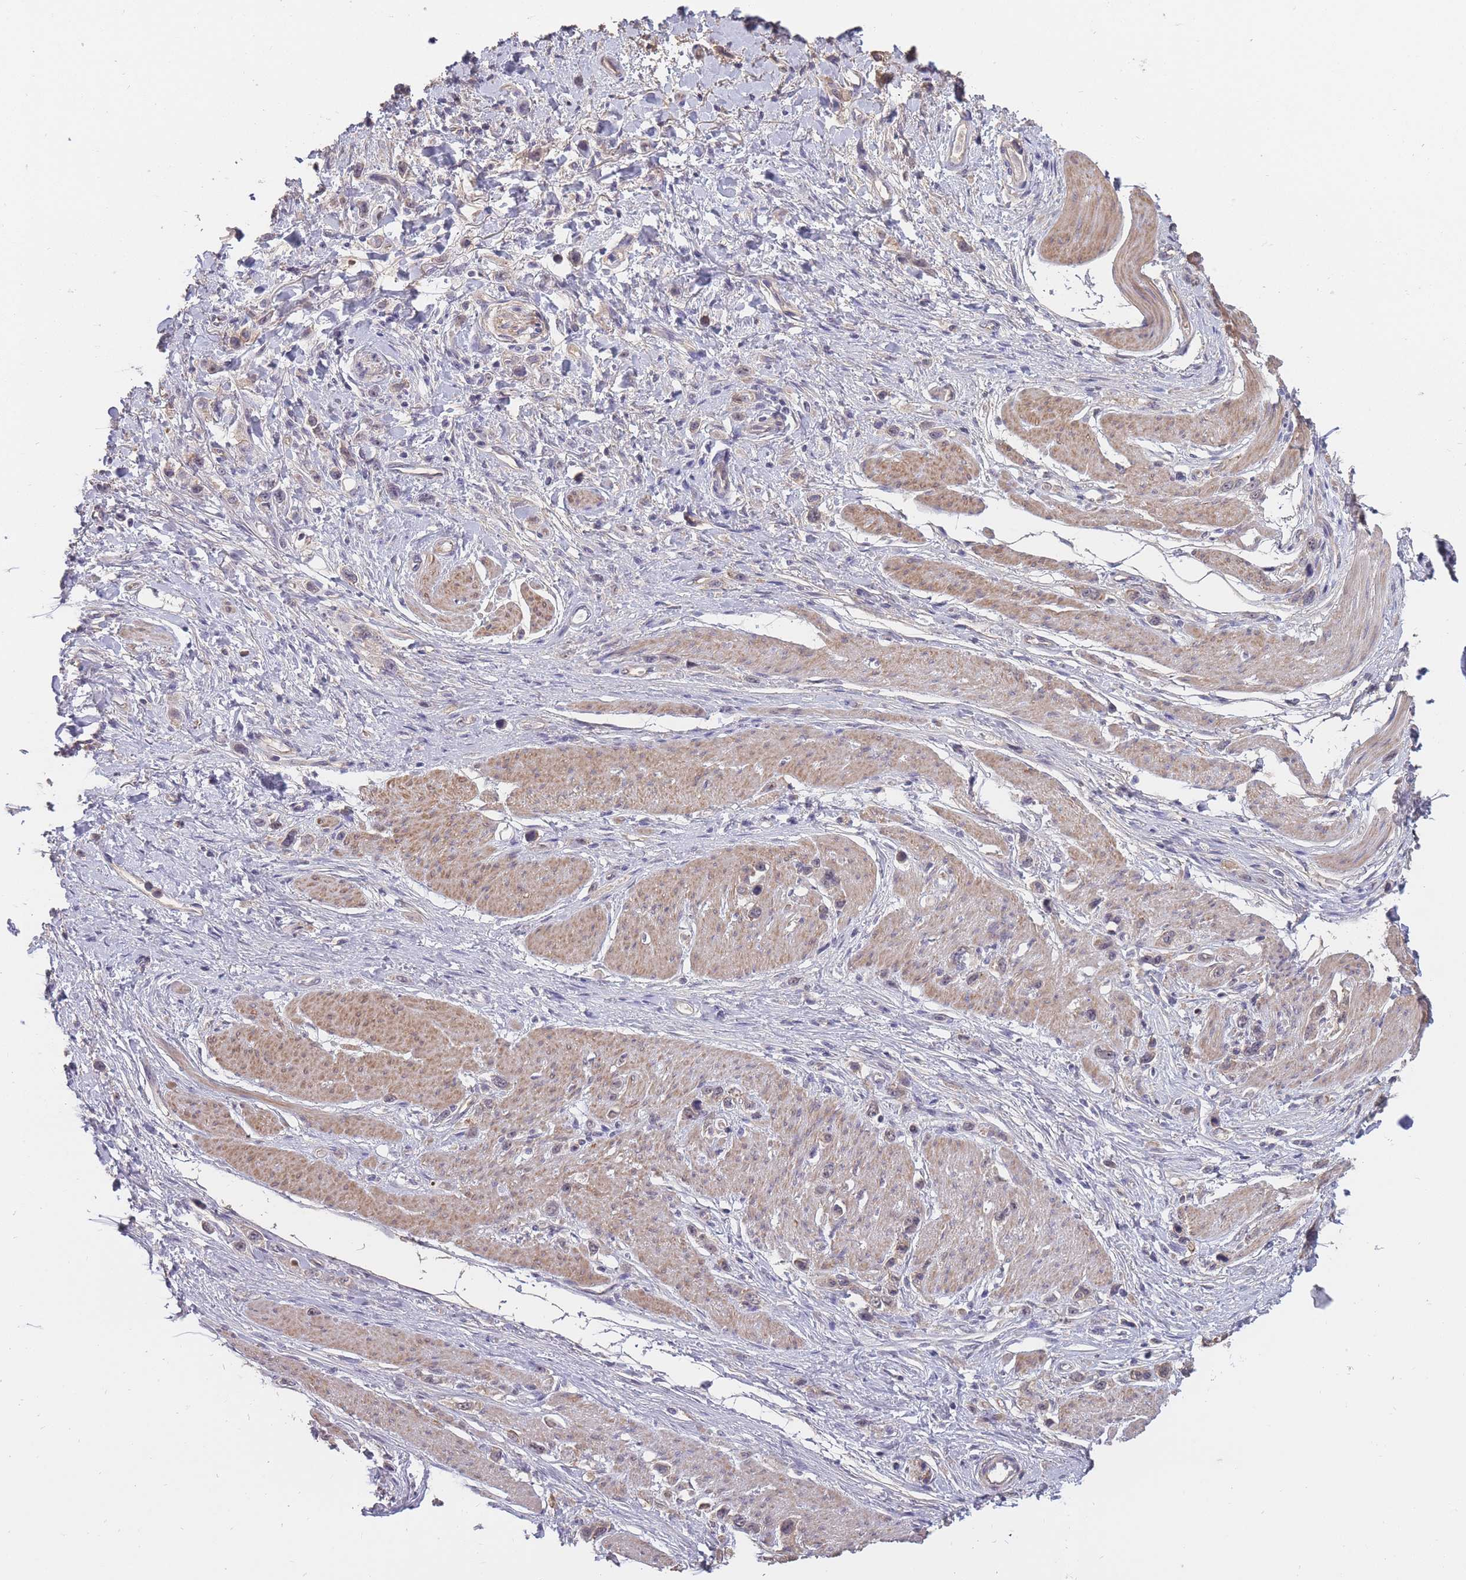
{"staining": {"intensity": "weak", "quantity": "<25%", "location": "cytoplasmic/membranous"}, "tissue": "stomach cancer", "cell_type": "Tumor cells", "image_type": "cancer", "snomed": [{"axis": "morphology", "description": "Adenocarcinoma, NOS"}, {"axis": "topography", "description": "Stomach"}], "caption": "Tumor cells show no significant protein staining in adenocarcinoma (stomach).", "gene": "KIAA1755", "patient": {"sex": "female", "age": 65}}